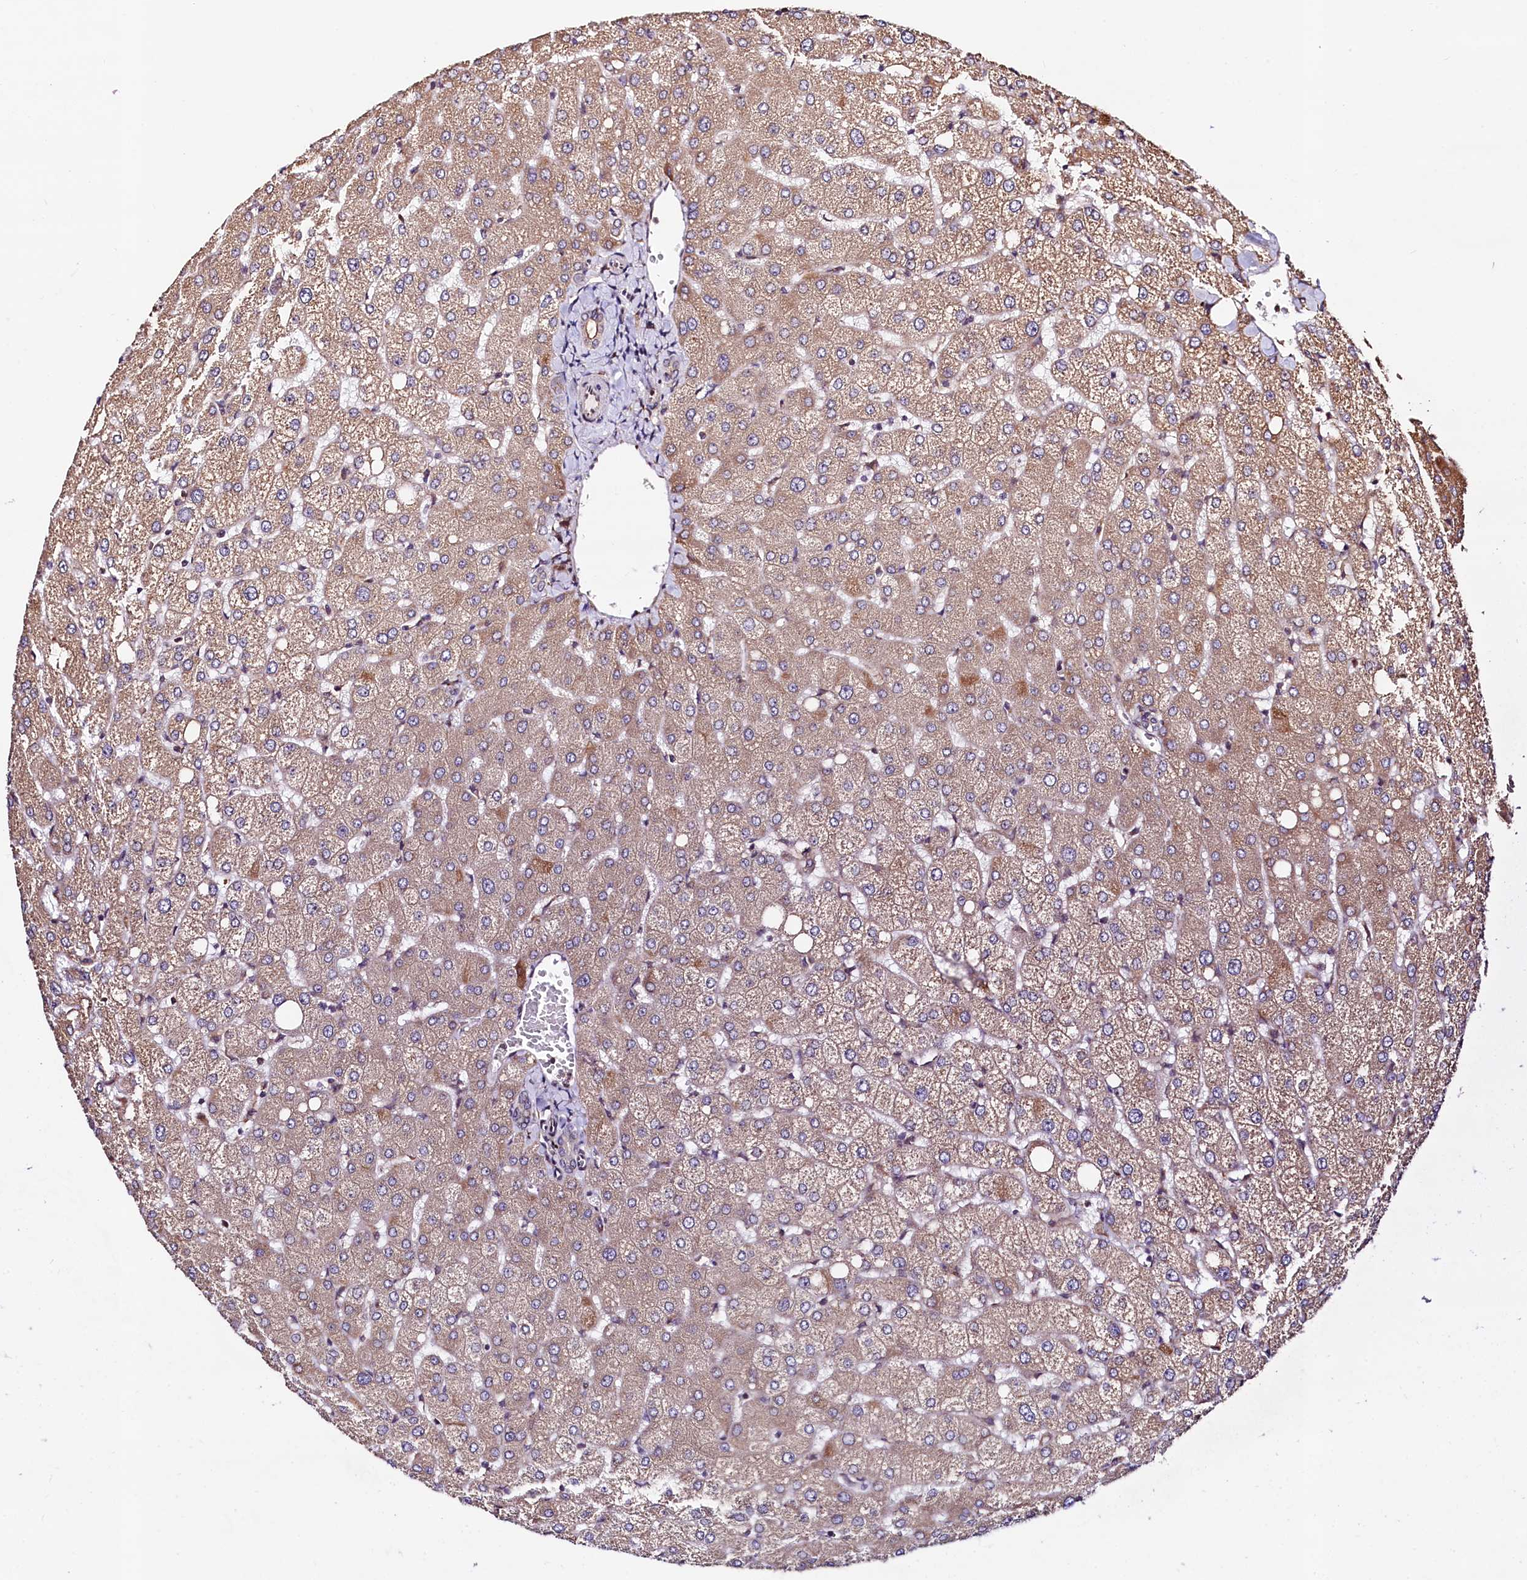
{"staining": {"intensity": "negative", "quantity": "none", "location": "none"}, "tissue": "liver", "cell_type": "Cholangiocytes", "image_type": "normal", "snomed": [{"axis": "morphology", "description": "Normal tissue, NOS"}, {"axis": "topography", "description": "Liver"}], "caption": "An immunohistochemistry (IHC) image of benign liver is shown. There is no staining in cholangiocytes of liver.", "gene": "C5orf15", "patient": {"sex": "female", "age": 54}}